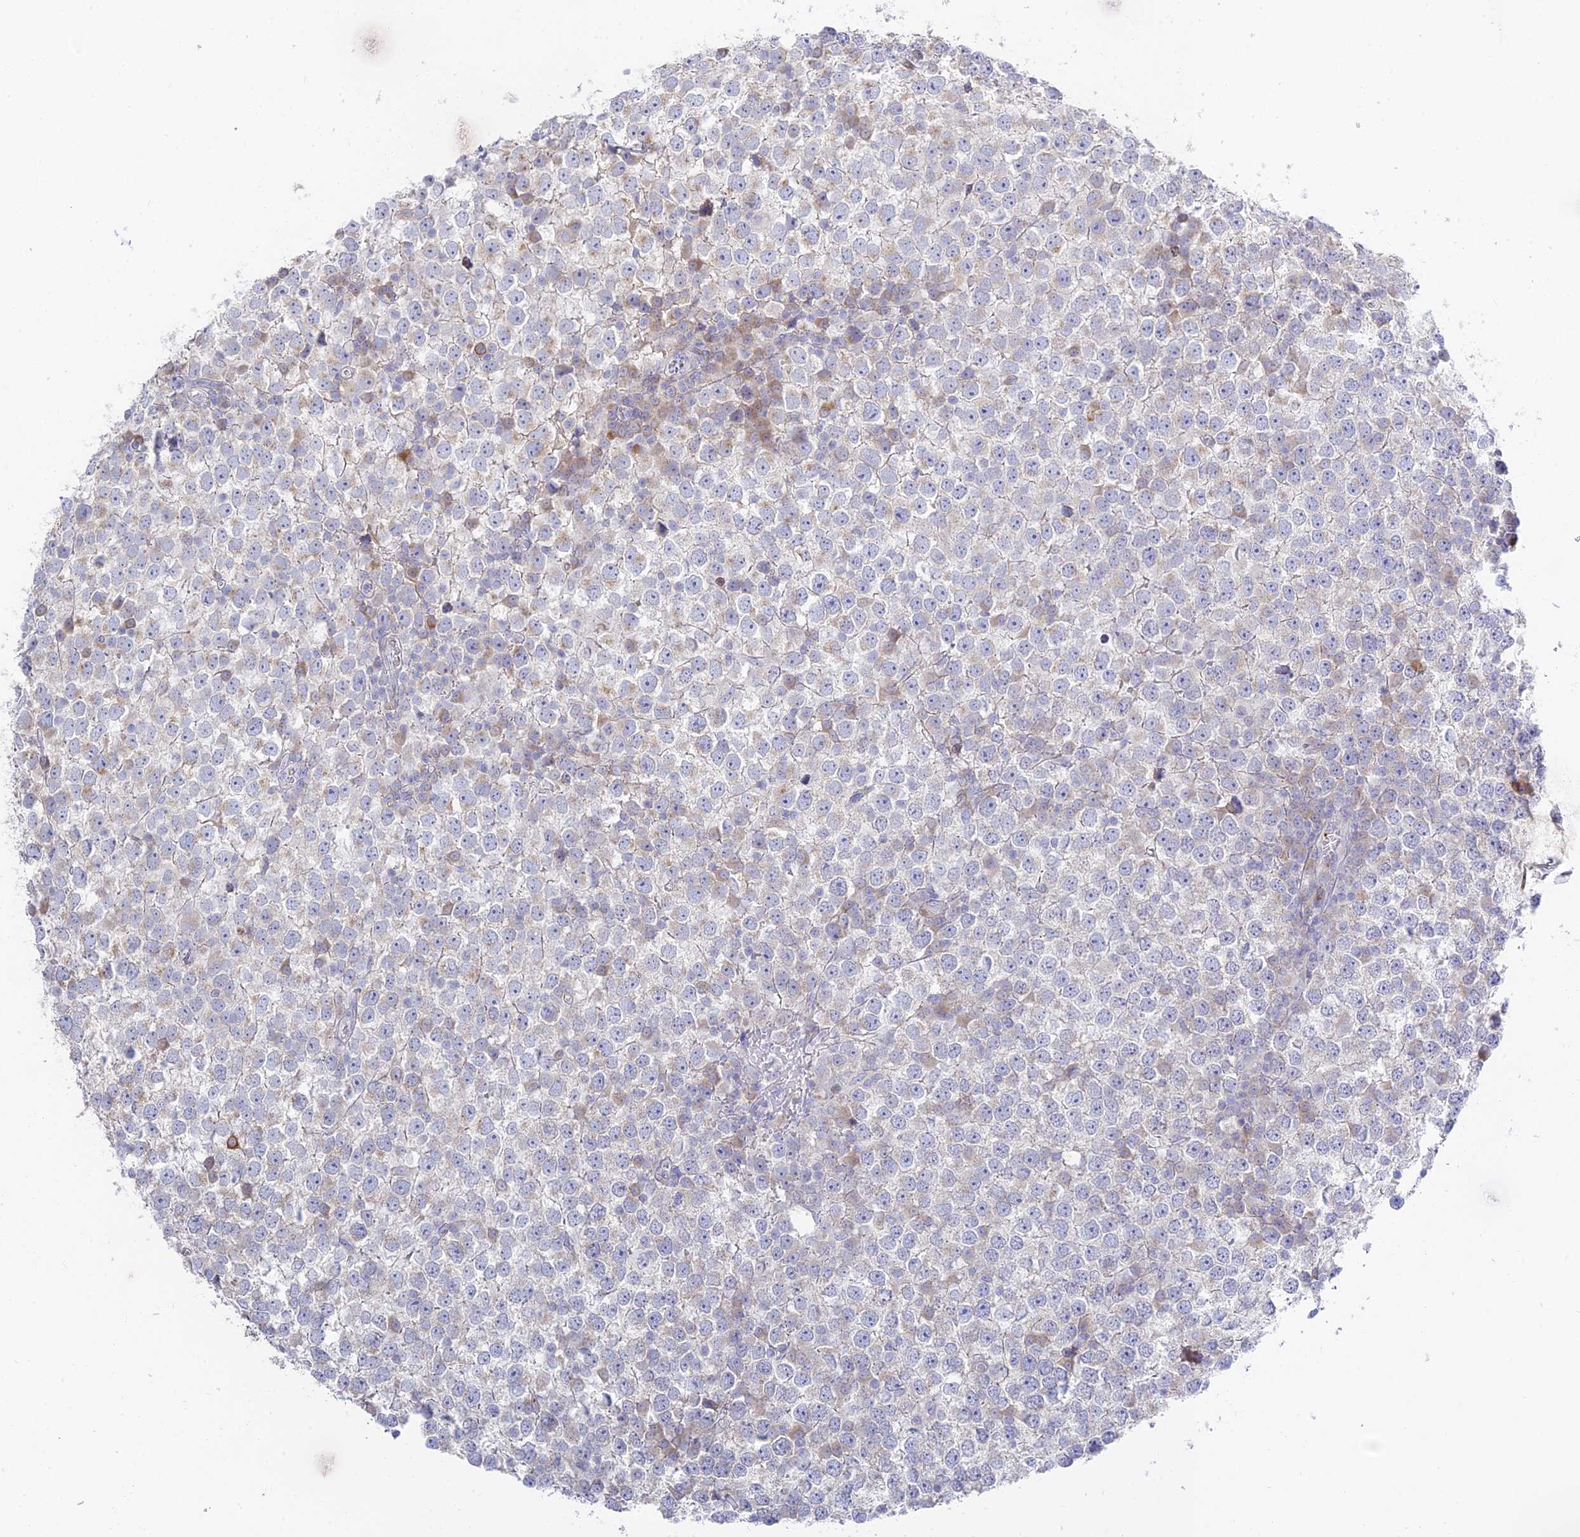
{"staining": {"intensity": "negative", "quantity": "none", "location": "none"}, "tissue": "testis cancer", "cell_type": "Tumor cells", "image_type": "cancer", "snomed": [{"axis": "morphology", "description": "Seminoma, NOS"}, {"axis": "topography", "description": "Testis"}], "caption": "Protein analysis of seminoma (testis) exhibits no significant positivity in tumor cells. The staining is performed using DAB brown chromogen with nuclei counter-stained in using hematoxylin.", "gene": "TMEM40", "patient": {"sex": "male", "age": 65}}